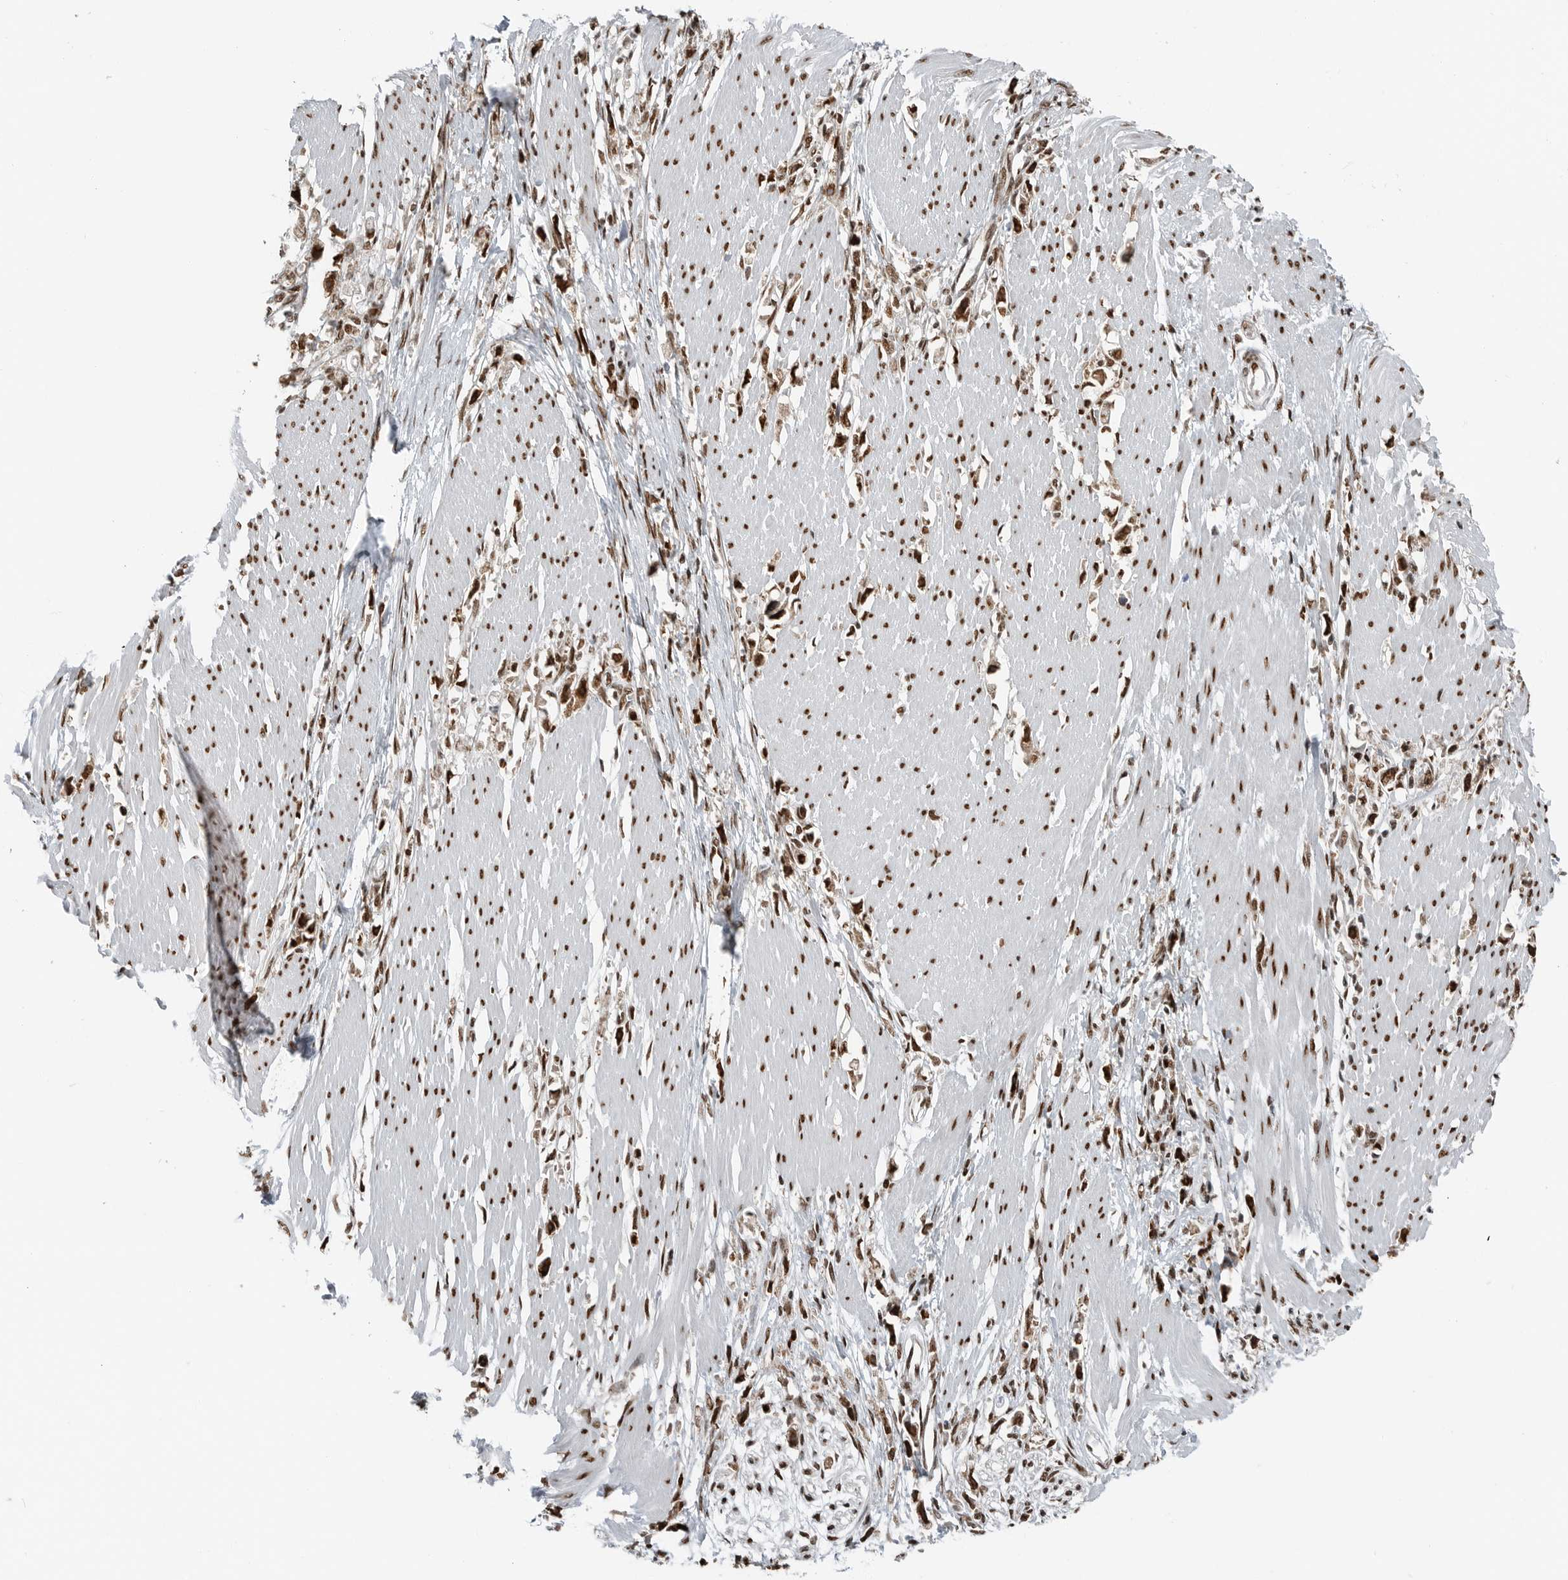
{"staining": {"intensity": "strong", "quantity": ">75%", "location": "nuclear"}, "tissue": "stomach cancer", "cell_type": "Tumor cells", "image_type": "cancer", "snomed": [{"axis": "morphology", "description": "Adenocarcinoma, NOS"}, {"axis": "topography", "description": "Stomach"}], "caption": "Strong nuclear positivity for a protein is present in approximately >75% of tumor cells of stomach adenocarcinoma using IHC.", "gene": "BLZF1", "patient": {"sex": "female", "age": 59}}